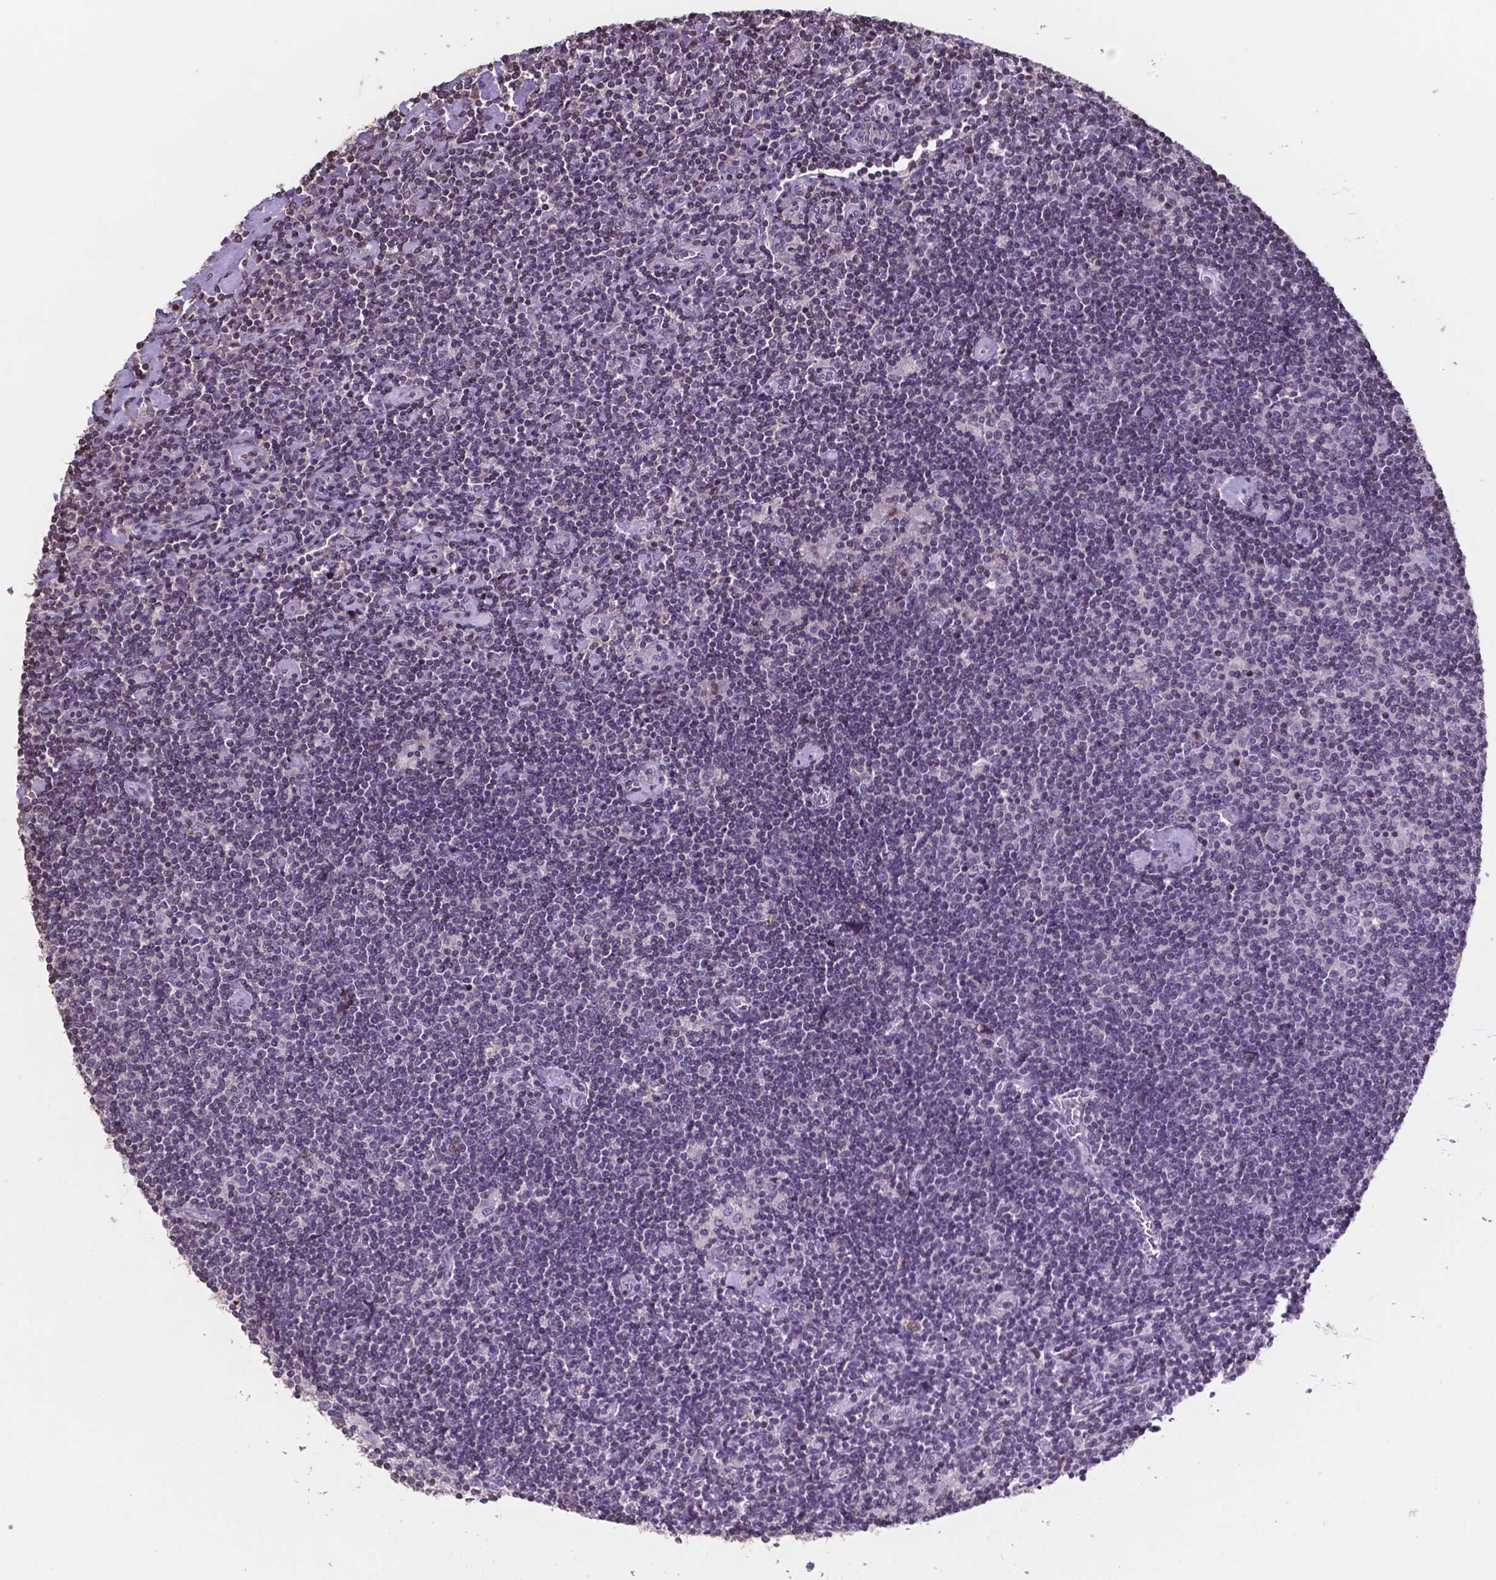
{"staining": {"intensity": "negative", "quantity": "none", "location": "none"}, "tissue": "lymphoma", "cell_type": "Tumor cells", "image_type": "cancer", "snomed": [{"axis": "morphology", "description": "Hodgkin's disease, NOS"}, {"axis": "topography", "description": "Lymph node"}], "caption": "The micrograph demonstrates no significant staining in tumor cells of Hodgkin's disease.", "gene": "MLC1", "patient": {"sex": "male", "age": 40}}